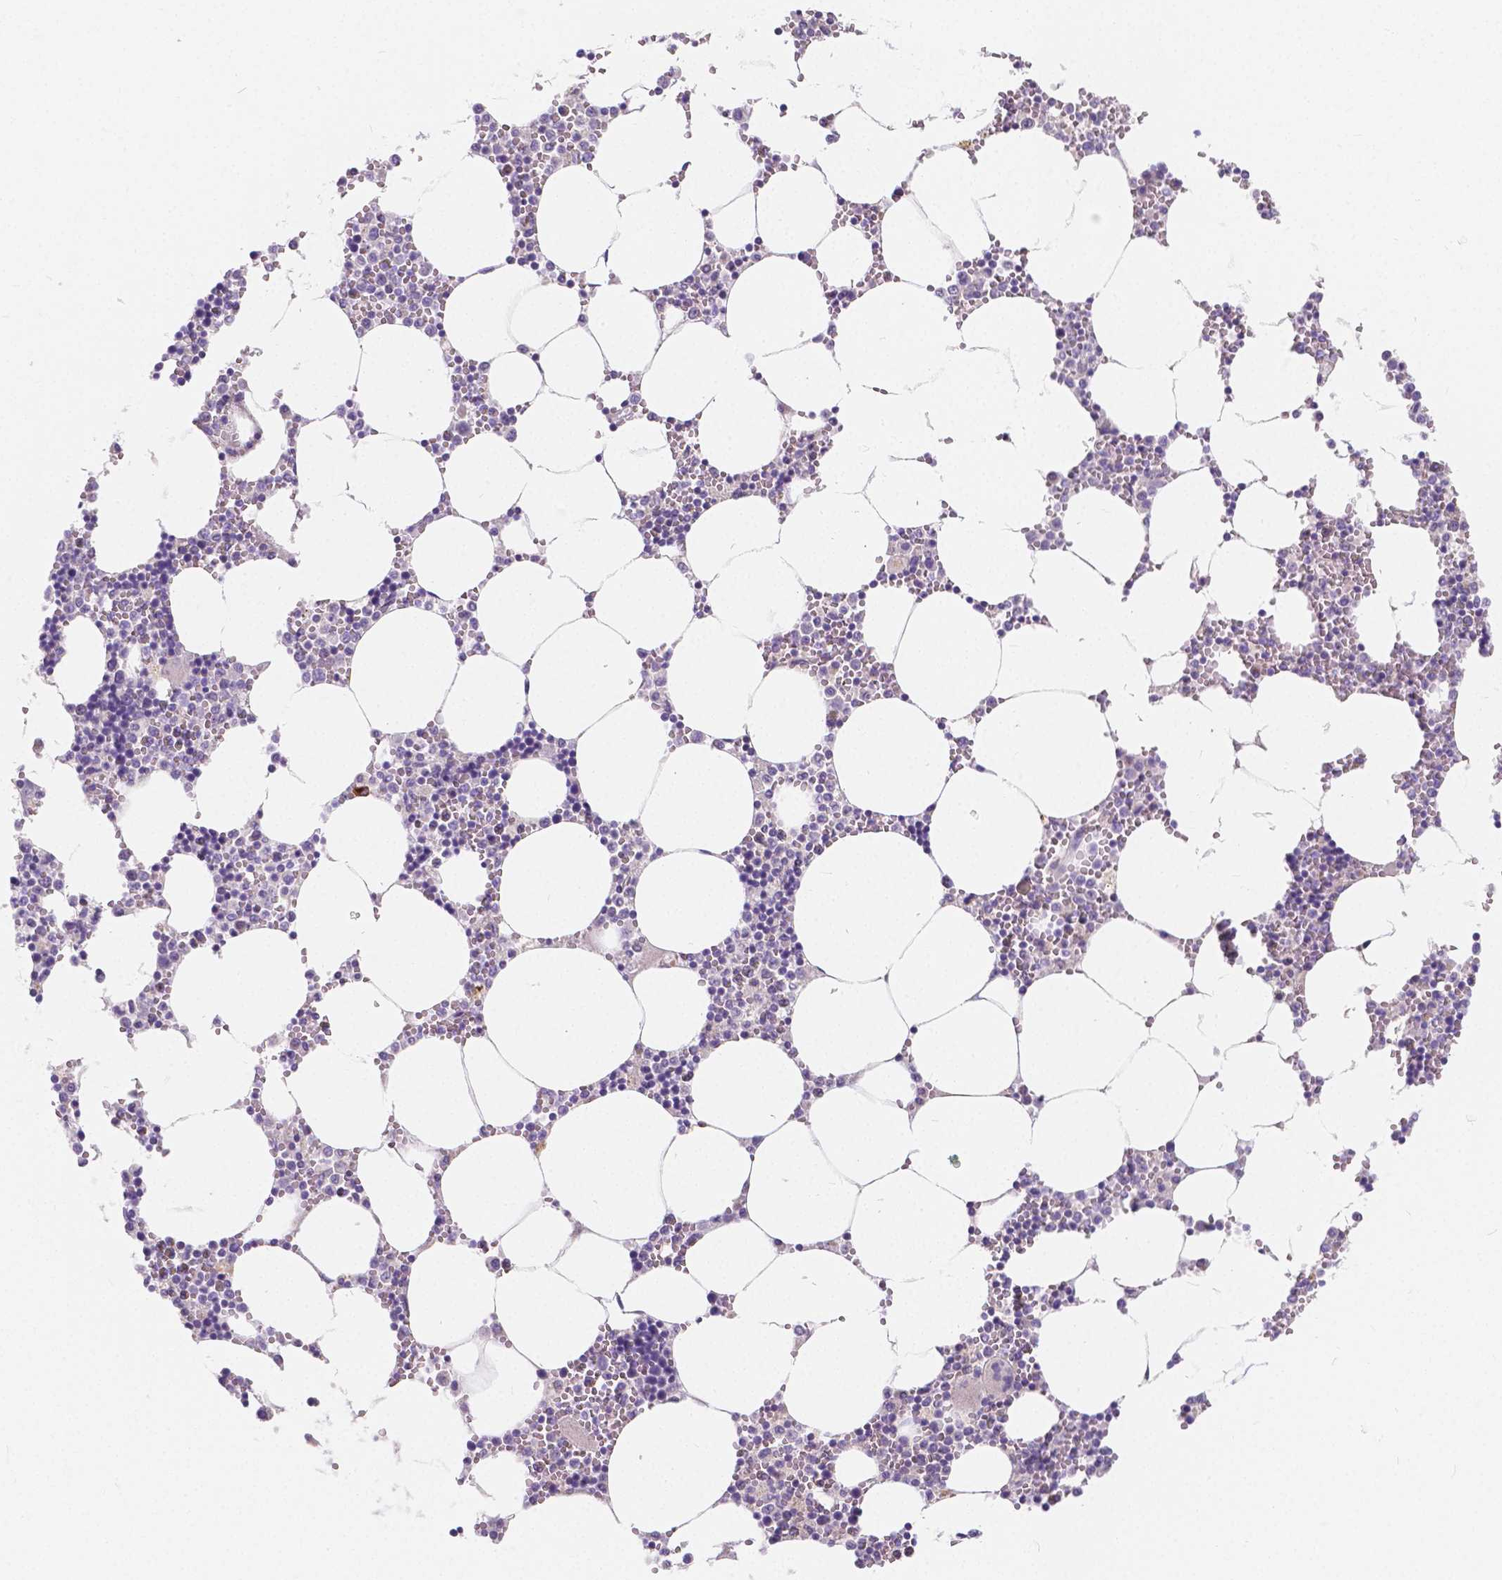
{"staining": {"intensity": "negative", "quantity": "none", "location": "none"}, "tissue": "bone marrow", "cell_type": "Hematopoietic cells", "image_type": "normal", "snomed": [{"axis": "morphology", "description": "Normal tissue, NOS"}, {"axis": "topography", "description": "Bone marrow"}], "caption": "The photomicrograph demonstrates no staining of hematopoietic cells in normal bone marrow. The staining was performed using DAB to visualize the protein expression in brown, while the nuclei were stained in blue with hematoxylin (Magnification: 20x).", "gene": "RNF186", "patient": {"sex": "male", "age": 54}}